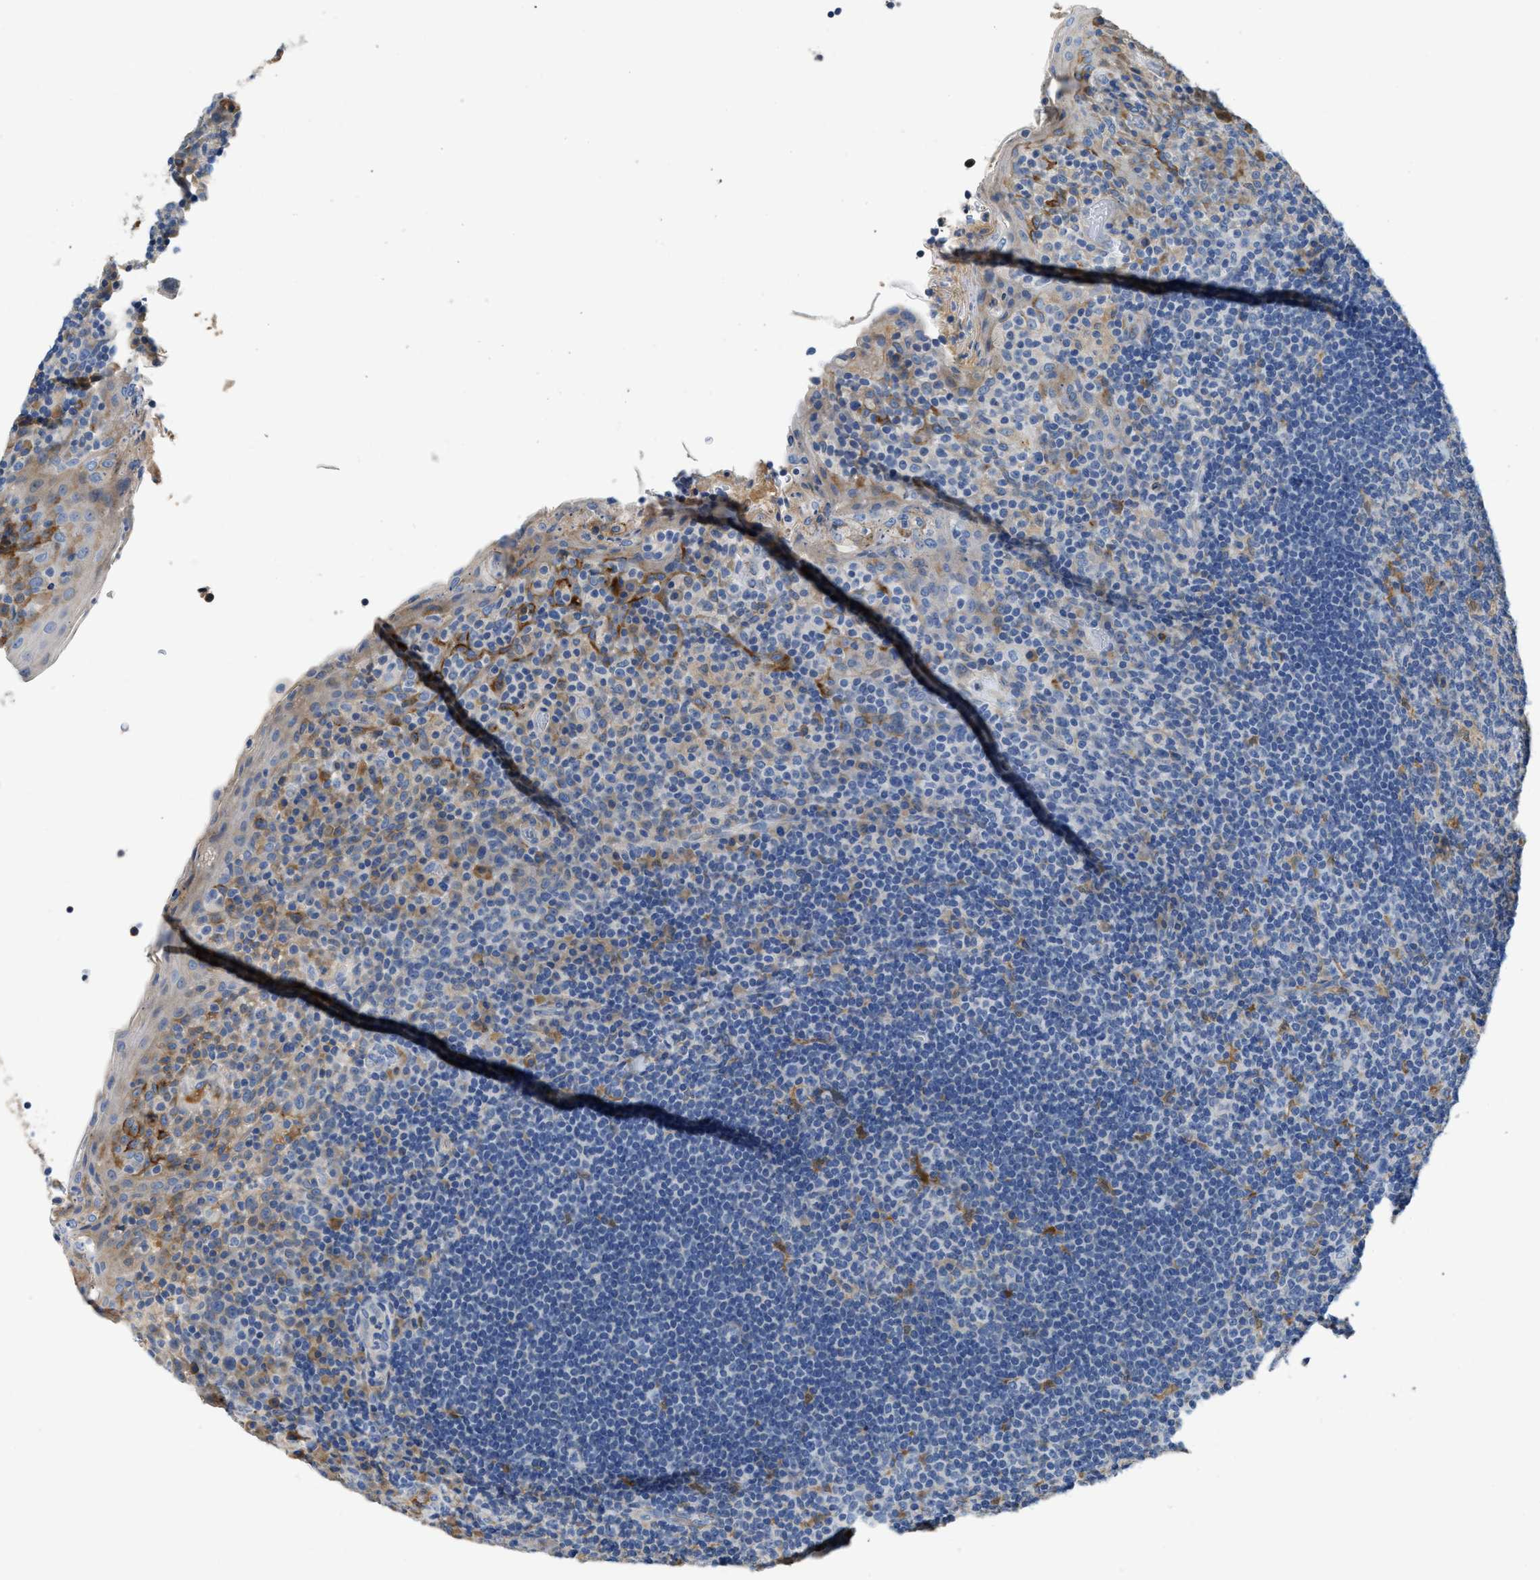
{"staining": {"intensity": "moderate", "quantity": "<25%", "location": "cytoplasmic/membranous"}, "tissue": "tonsil", "cell_type": "Germinal center cells", "image_type": "normal", "snomed": [{"axis": "morphology", "description": "Normal tissue, NOS"}, {"axis": "topography", "description": "Tonsil"}], "caption": "Immunohistochemistry (IHC) photomicrograph of benign human tonsil stained for a protein (brown), which reveals low levels of moderate cytoplasmic/membranous staining in approximately <25% of germinal center cells.", "gene": "C1S", "patient": {"sex": "male", "age": 17}}